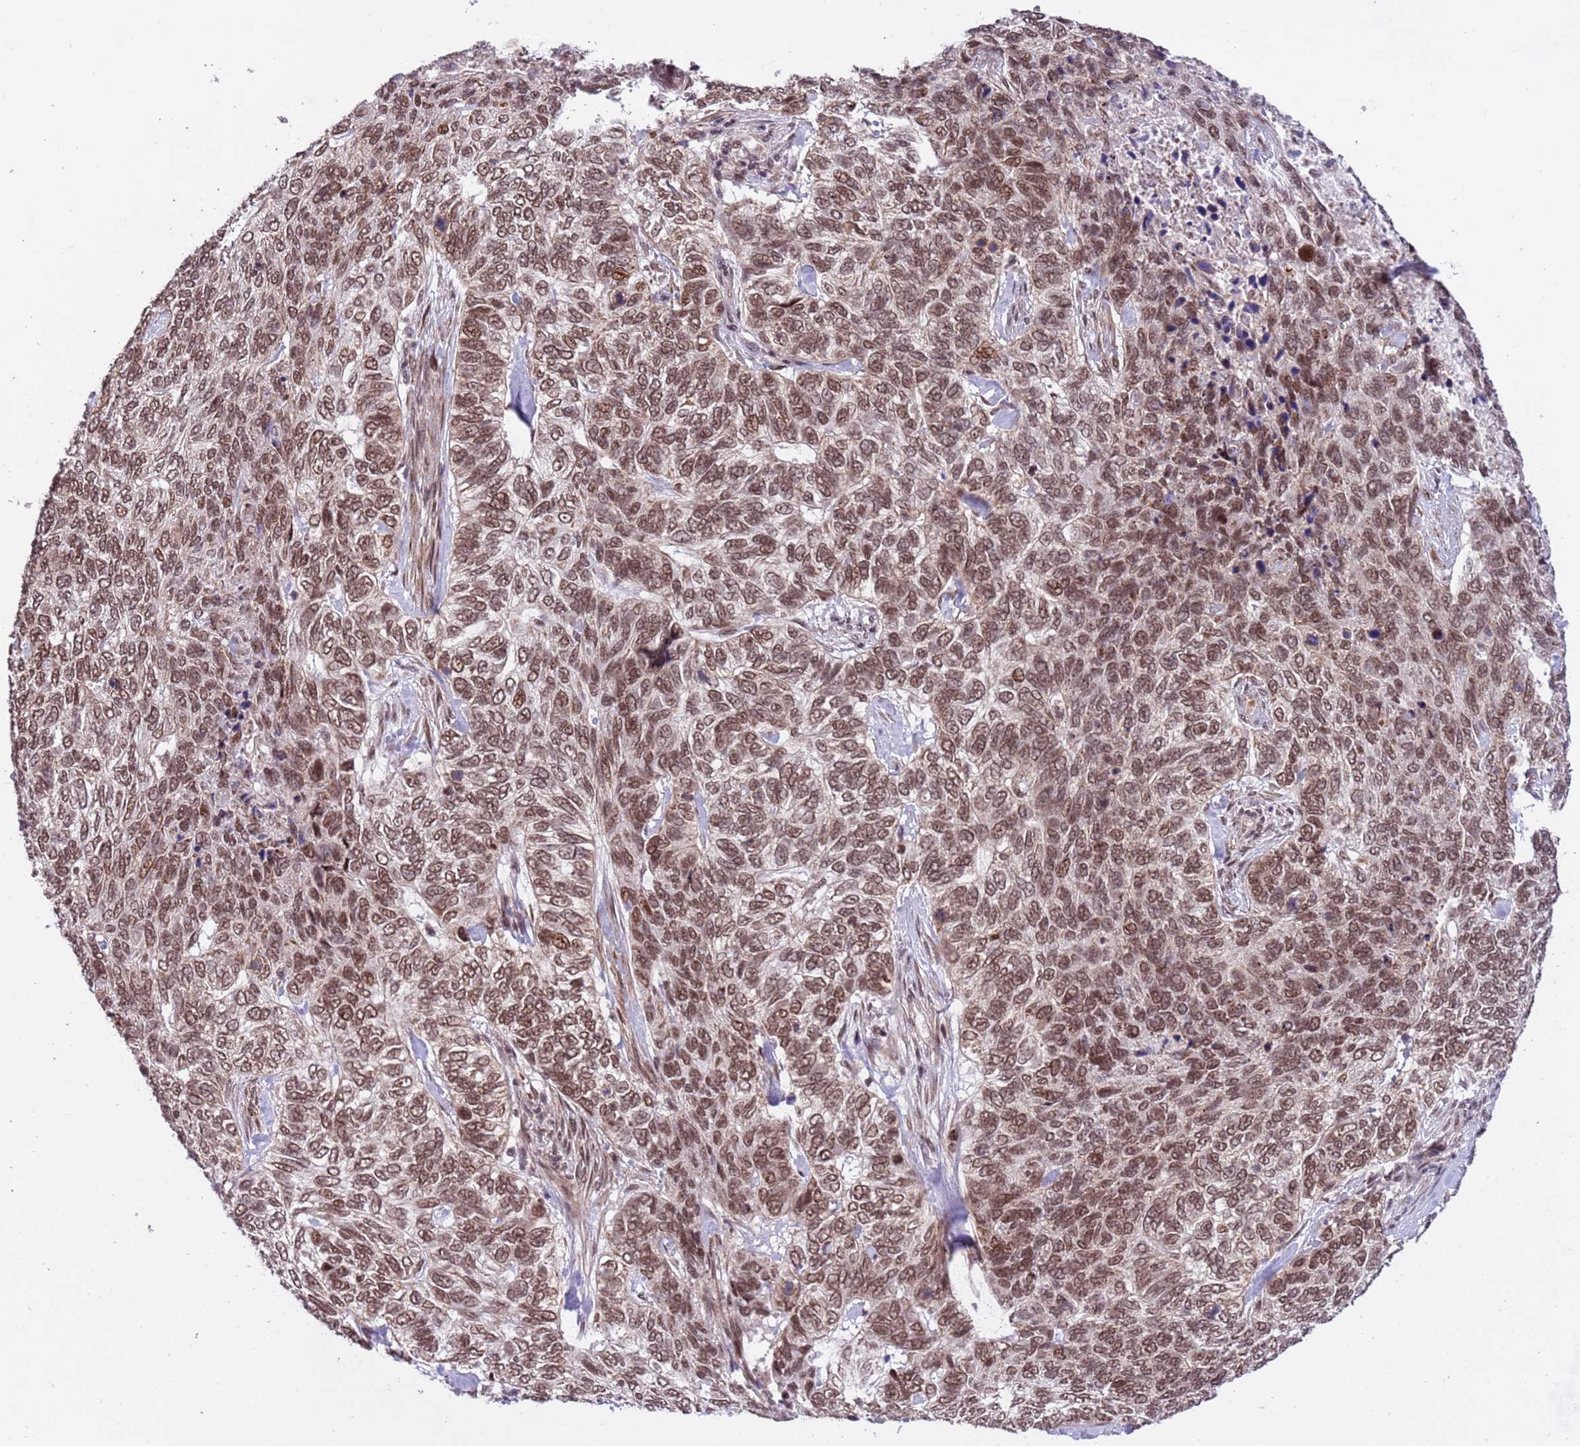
{"staining": {"intensity": "moderate", "quantity": ">75%", "location": "nuclear"}, "tissue": "skin cancer", "cell_type": "Tumor cells", "image_type": "cancer", "snomed": [{"axis": "morphology", "description": "Basal cell carcinoma"}, {"axis": "topography", "description": "Skin"}], "caption": "A medium amount of moderate nuclear staining is present in about >75% of tumor cells in skin cancer tissue. (Stains: DAB (3,3'-diaminobenzidine) in brown, nuclei in blue, Microscopy: brightfield microscopy at high magnification).", "gene": "PPM1H", "patient": {"sex": "female", "age": 65}}